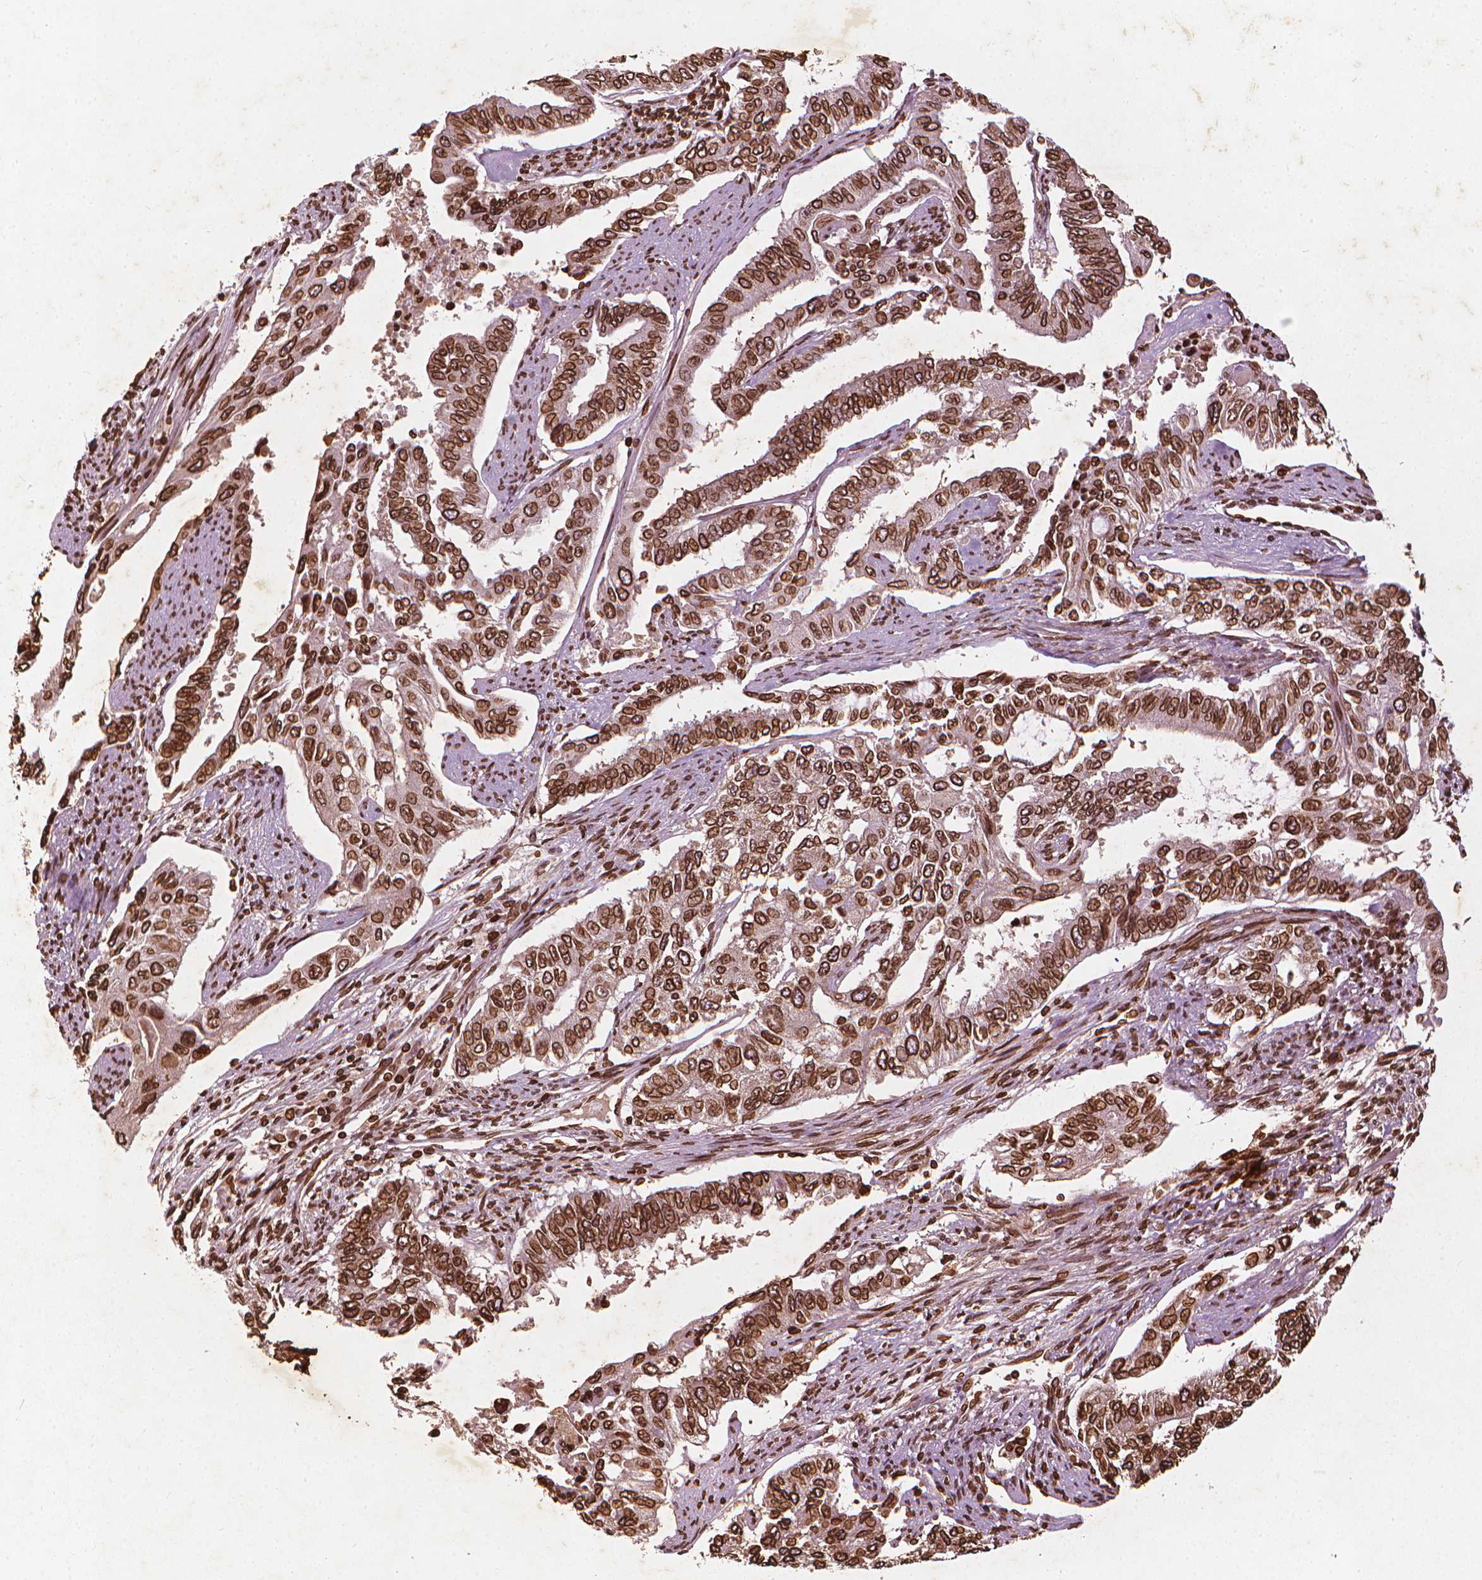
{"staining": {"intensity": "strong", "quantity": ">75%", "location": "cytoplasmic/membranous,nuclear"}, "tissue": "endometrial cancer", "cell_type": "Tumor cells", "image_type": "cancer", "snomed": [{"axis": "morphology", "description": "Adenocarcinoma, NOS"}, {"axis": "topography", "description": "Uterus"}], "caption": "Endometrial adenocarcinoma stained with a protein marker exhibits strong staining in tumor cells.", "gene": "LMNB1", "patient": {"sex": "female", "age": 59}}